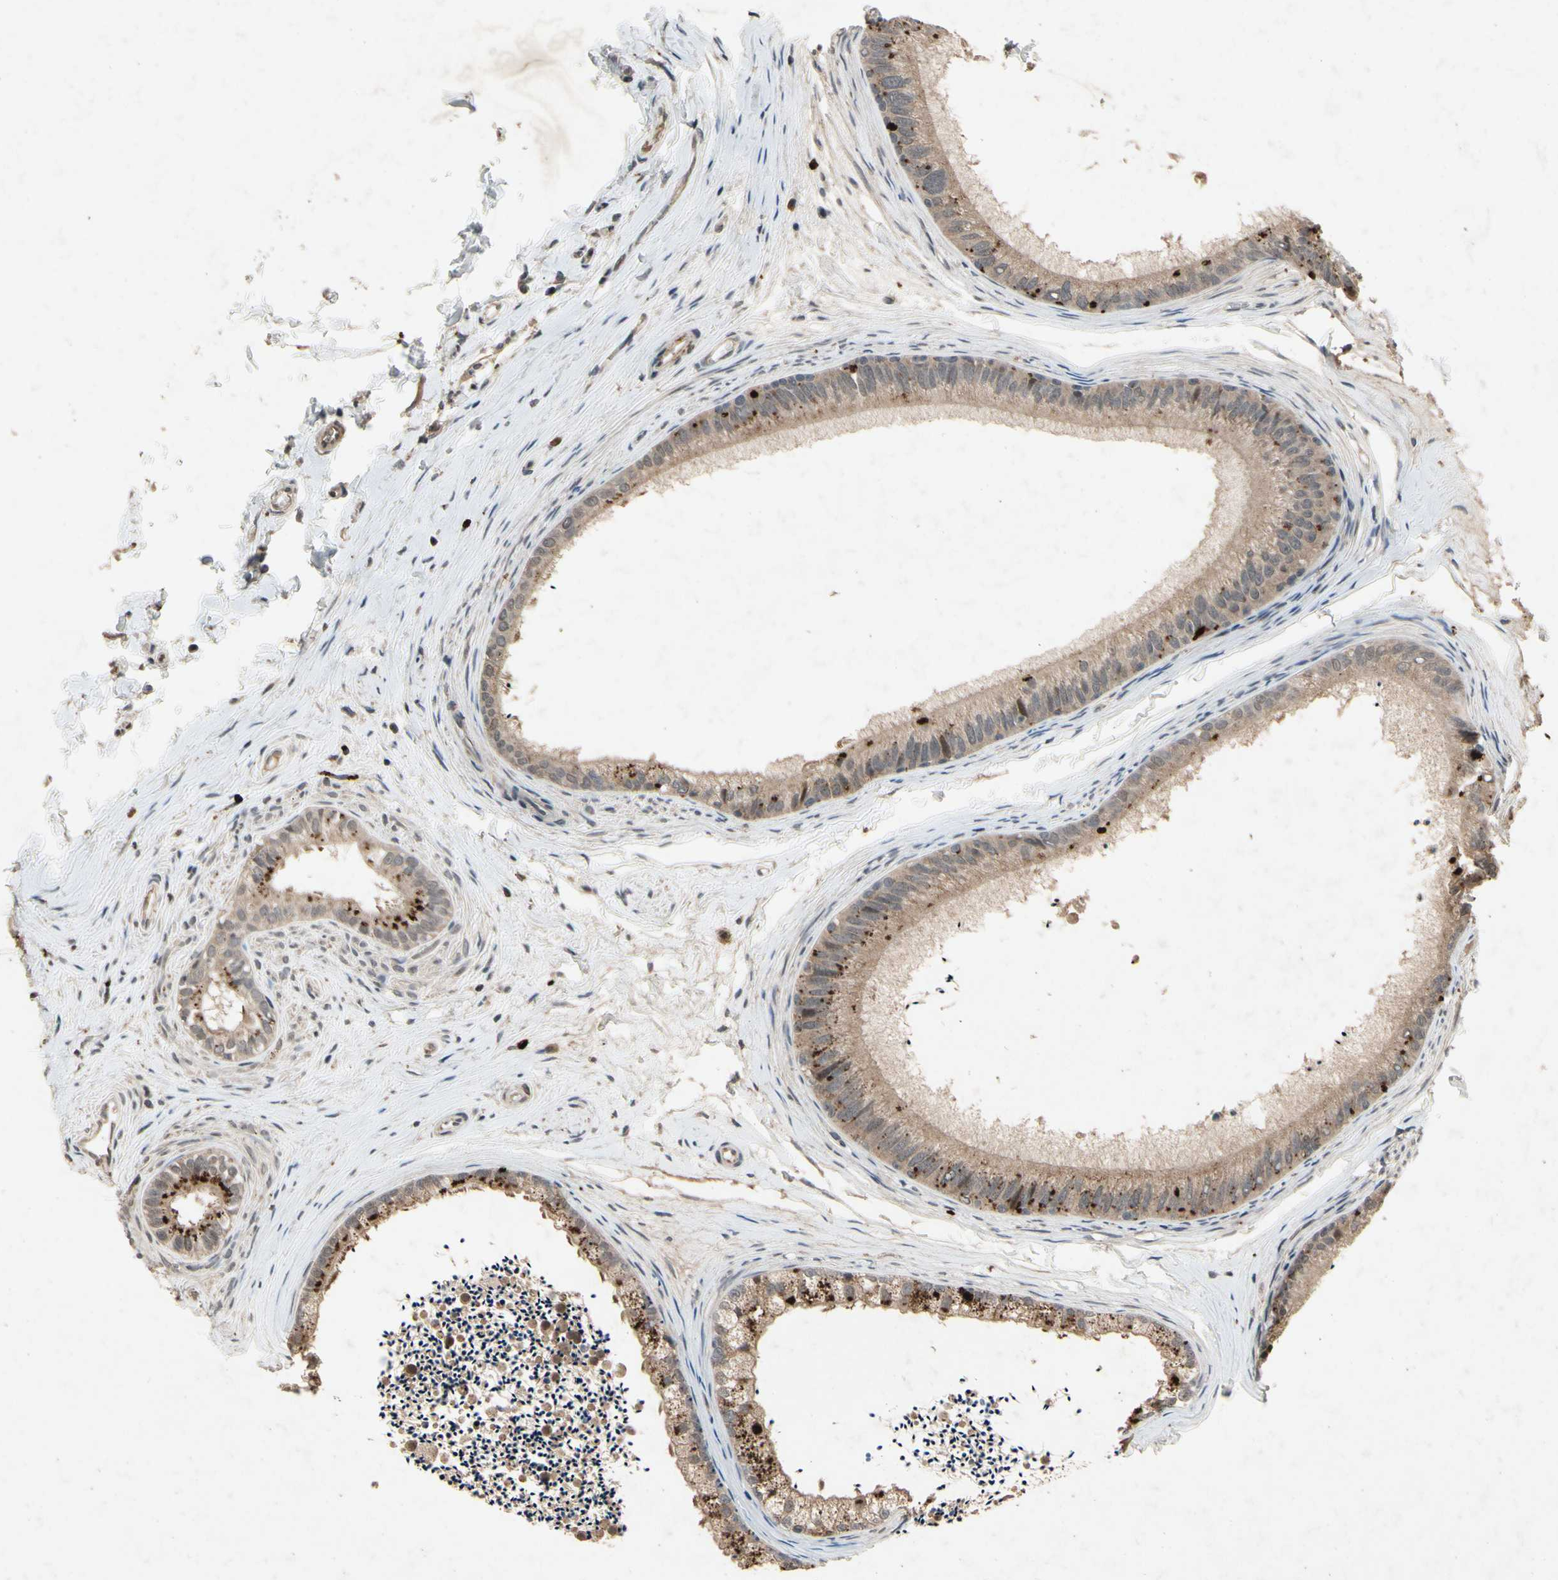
{"staining": {"intensity": "strong", "quantity": ">75%", "location": "cytoplasmic/membranous"}, "tissue": "epididymis", "cell_type": "Glandular cells", "image_type": "normal", "snomed": [{"axis": "morphology", "description": "Normal tissue, NOS"}, {"axis": "topography", "description": "Epididymis"}], "caption": "Protein staining by immunohistochemistry shows strong cytoplasmic/membranous expression in about >75% of glandular cells in unremarkable epididymis.", "gene": "DPY19L3", "patient": {"sex": "male", "age": 56}}